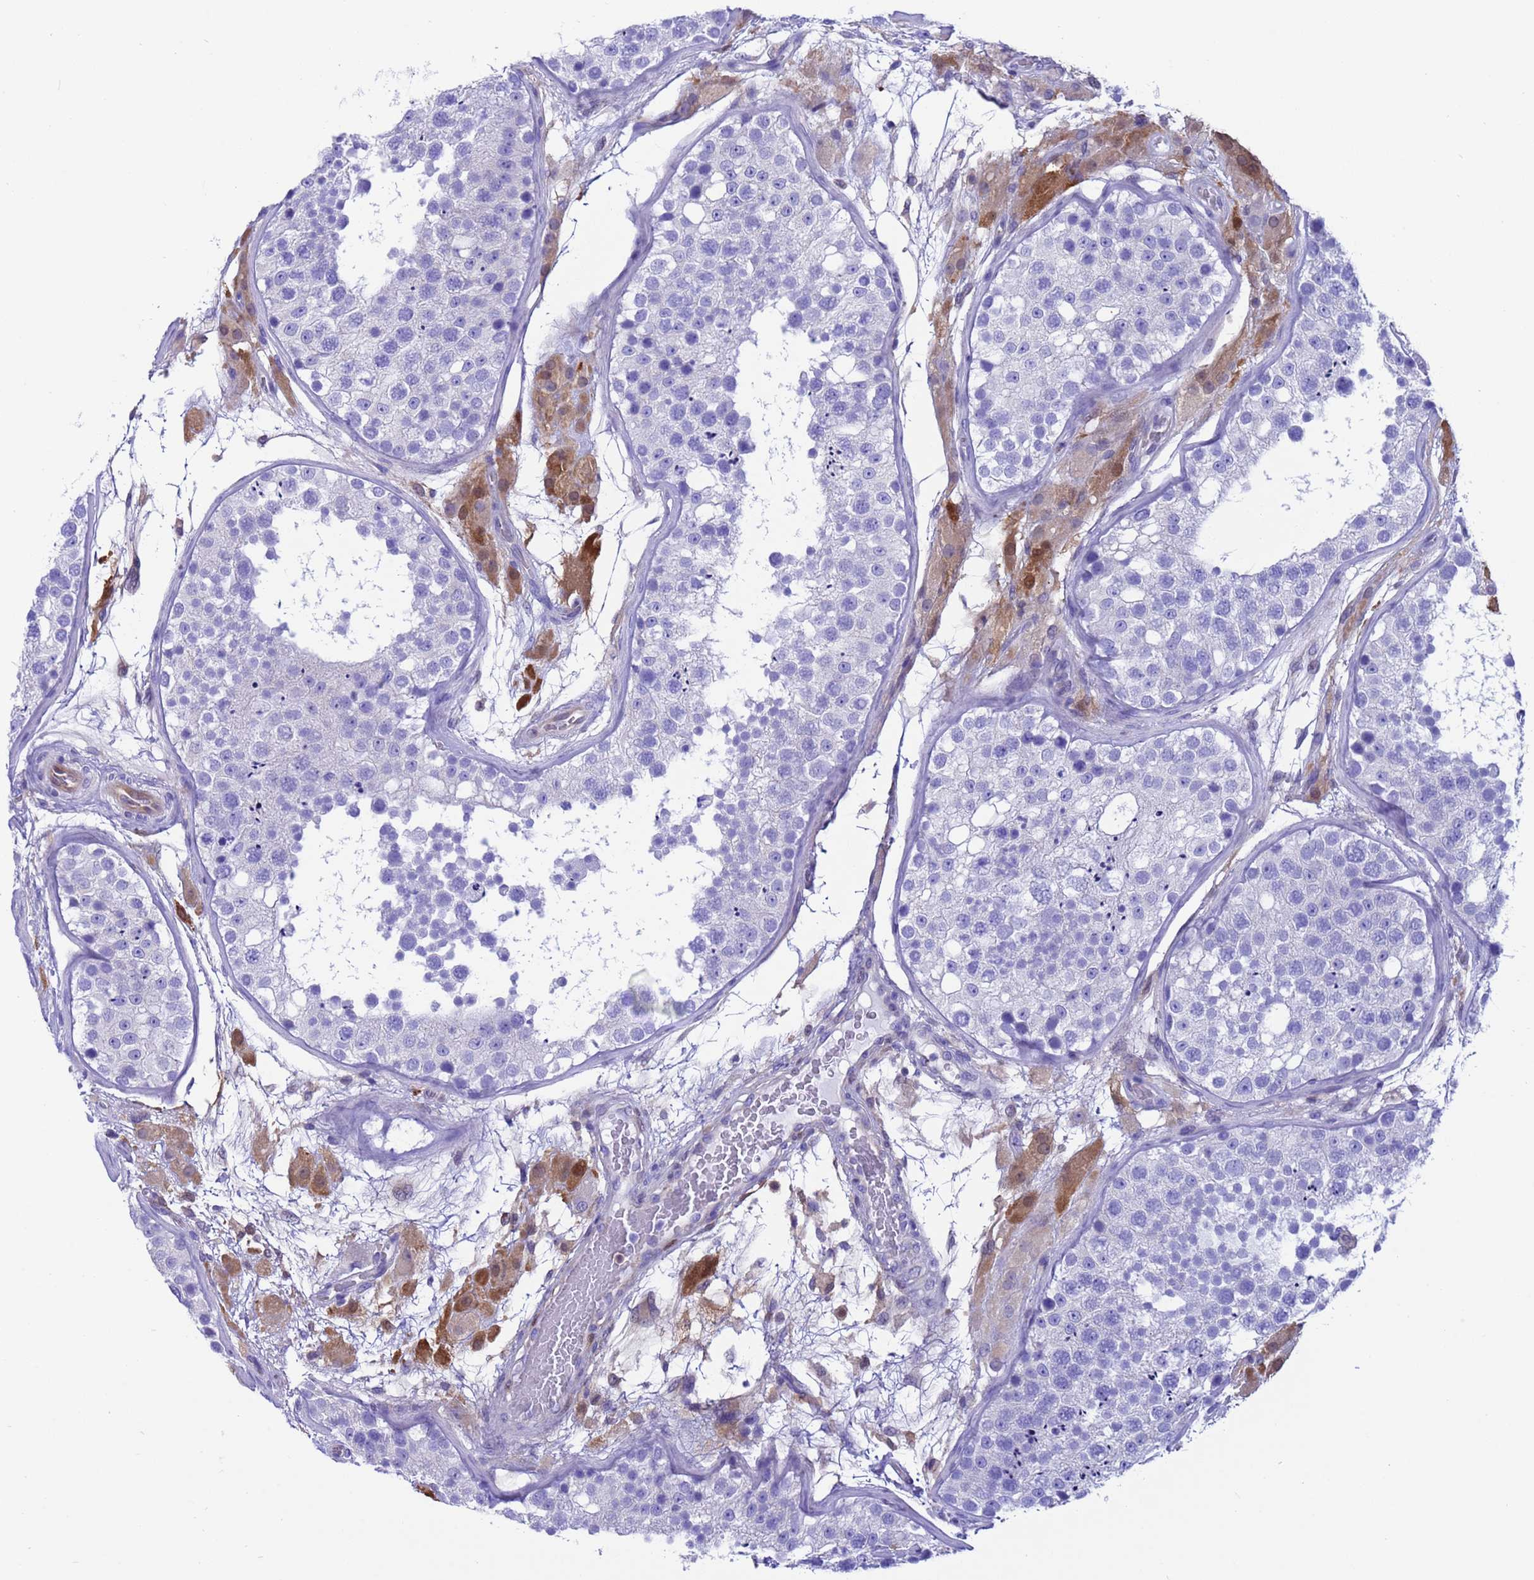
{"staining": {"intensity": "negative", "quantity": "none", "location": "none"}, "tissue": "testis", "cell_type": "Cells in seminiferous ducts", "image_type": "normal", "snomed": [{"axis": "morphology", "description": "Normal tissue, NOS"}, {"axis": "topography", "description": "Testis"}], "caption": "IHC image of normal human testis stained for a protein (brown), which shows no positivity in cells in seminiferous ducts. Nuclei are stained in blue.", "gene": "C6orf47", "patient": {"sex": "male", "age": 26}}